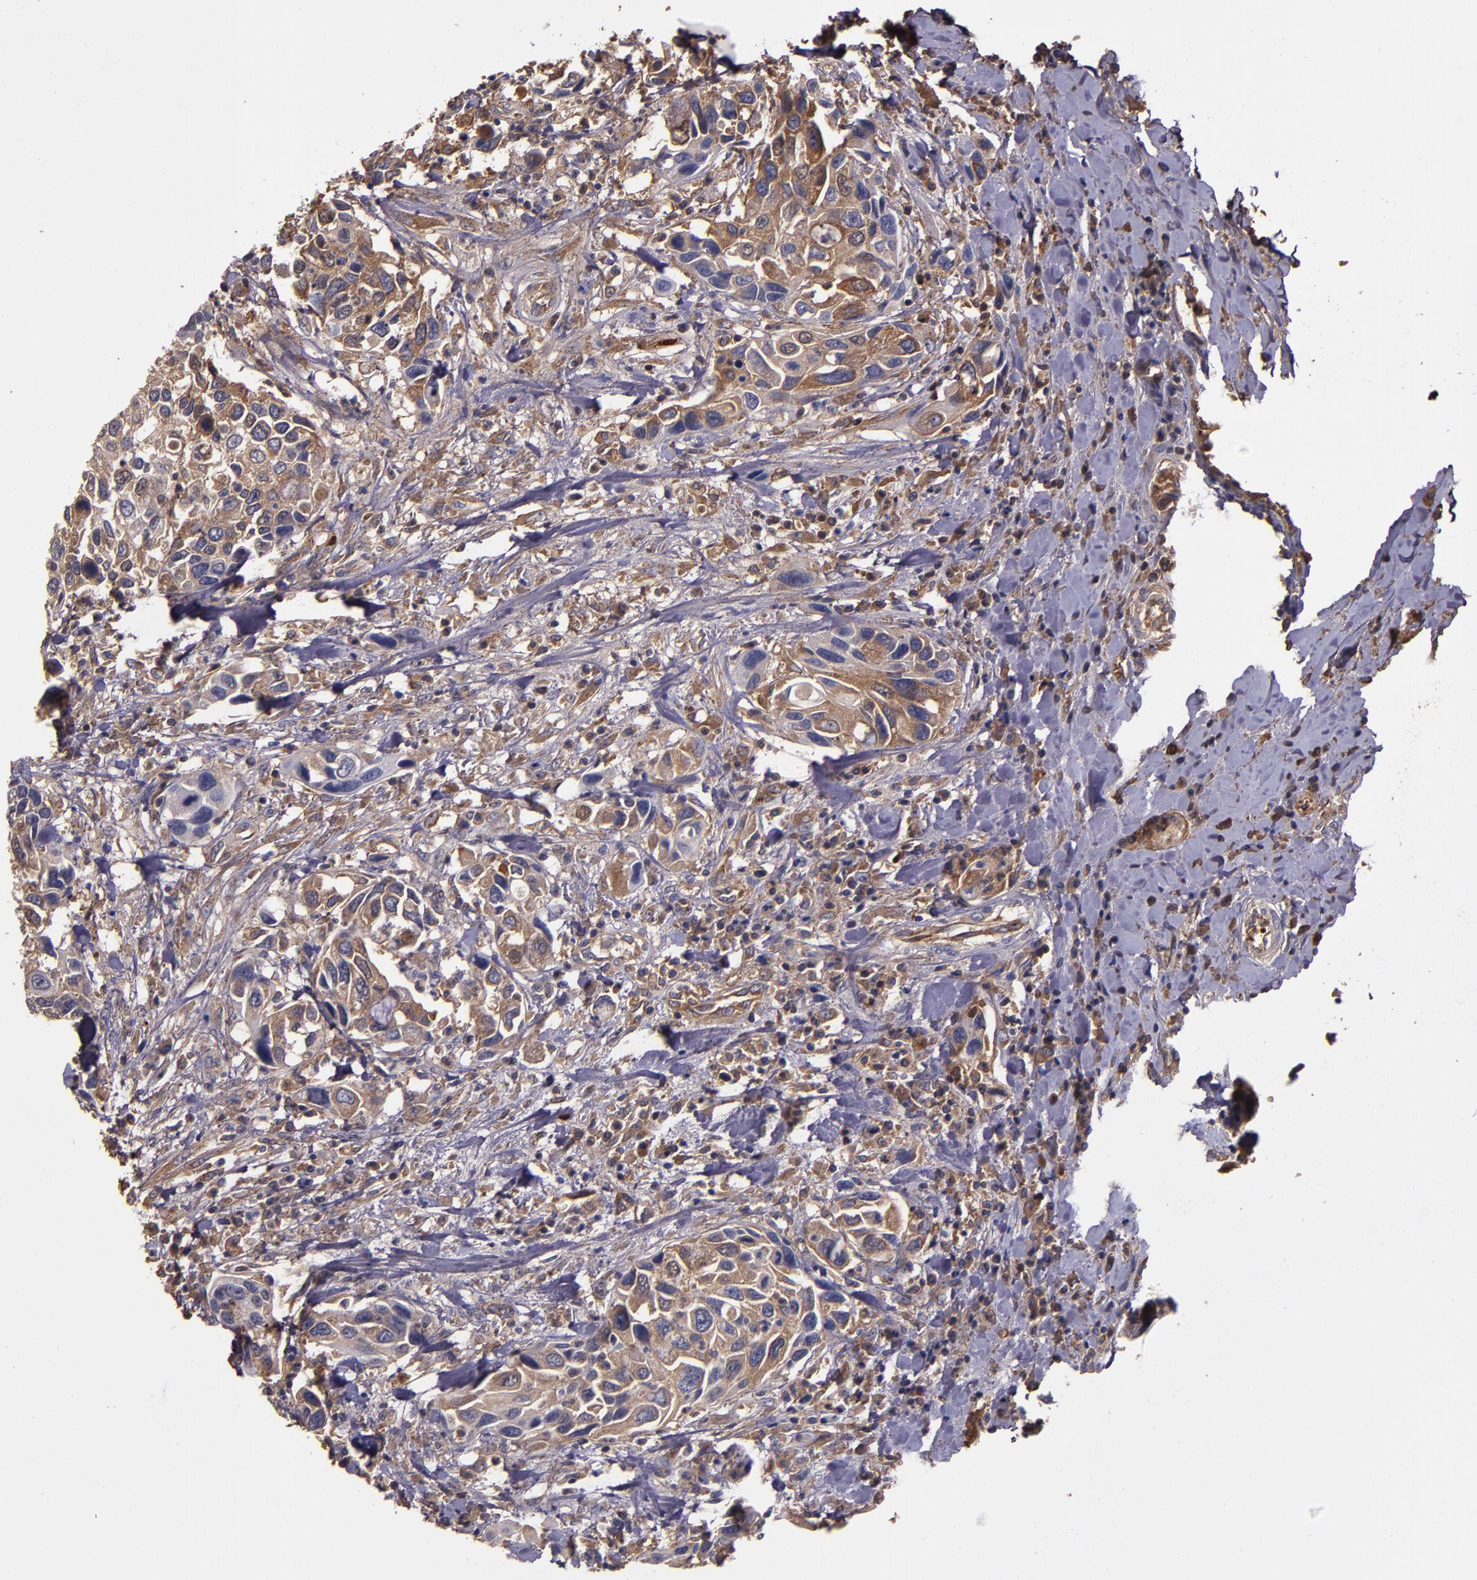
{"staining": {"intensity": "moderate", "quantity": ">75%", "location": "cytoplasmic/membranous"}, "tissue": "urothelial cancer", "cell_type": "Tumor cells", "image_type": "cancer", "snomed": [{"axis": "morphology", "description": "Urothelial carcinoma, High grade"}, {"axis": "topography", "description": "Urinary bladder"}], "caption": "Human high-grade urothelial carcinoma stained for a protein (brown) shows moderate cytoplasmic/membranous positive expression in approximately >75% of tumor cells.", "gene": "A2M", "patient": {"sex": "male", "age": 66}}